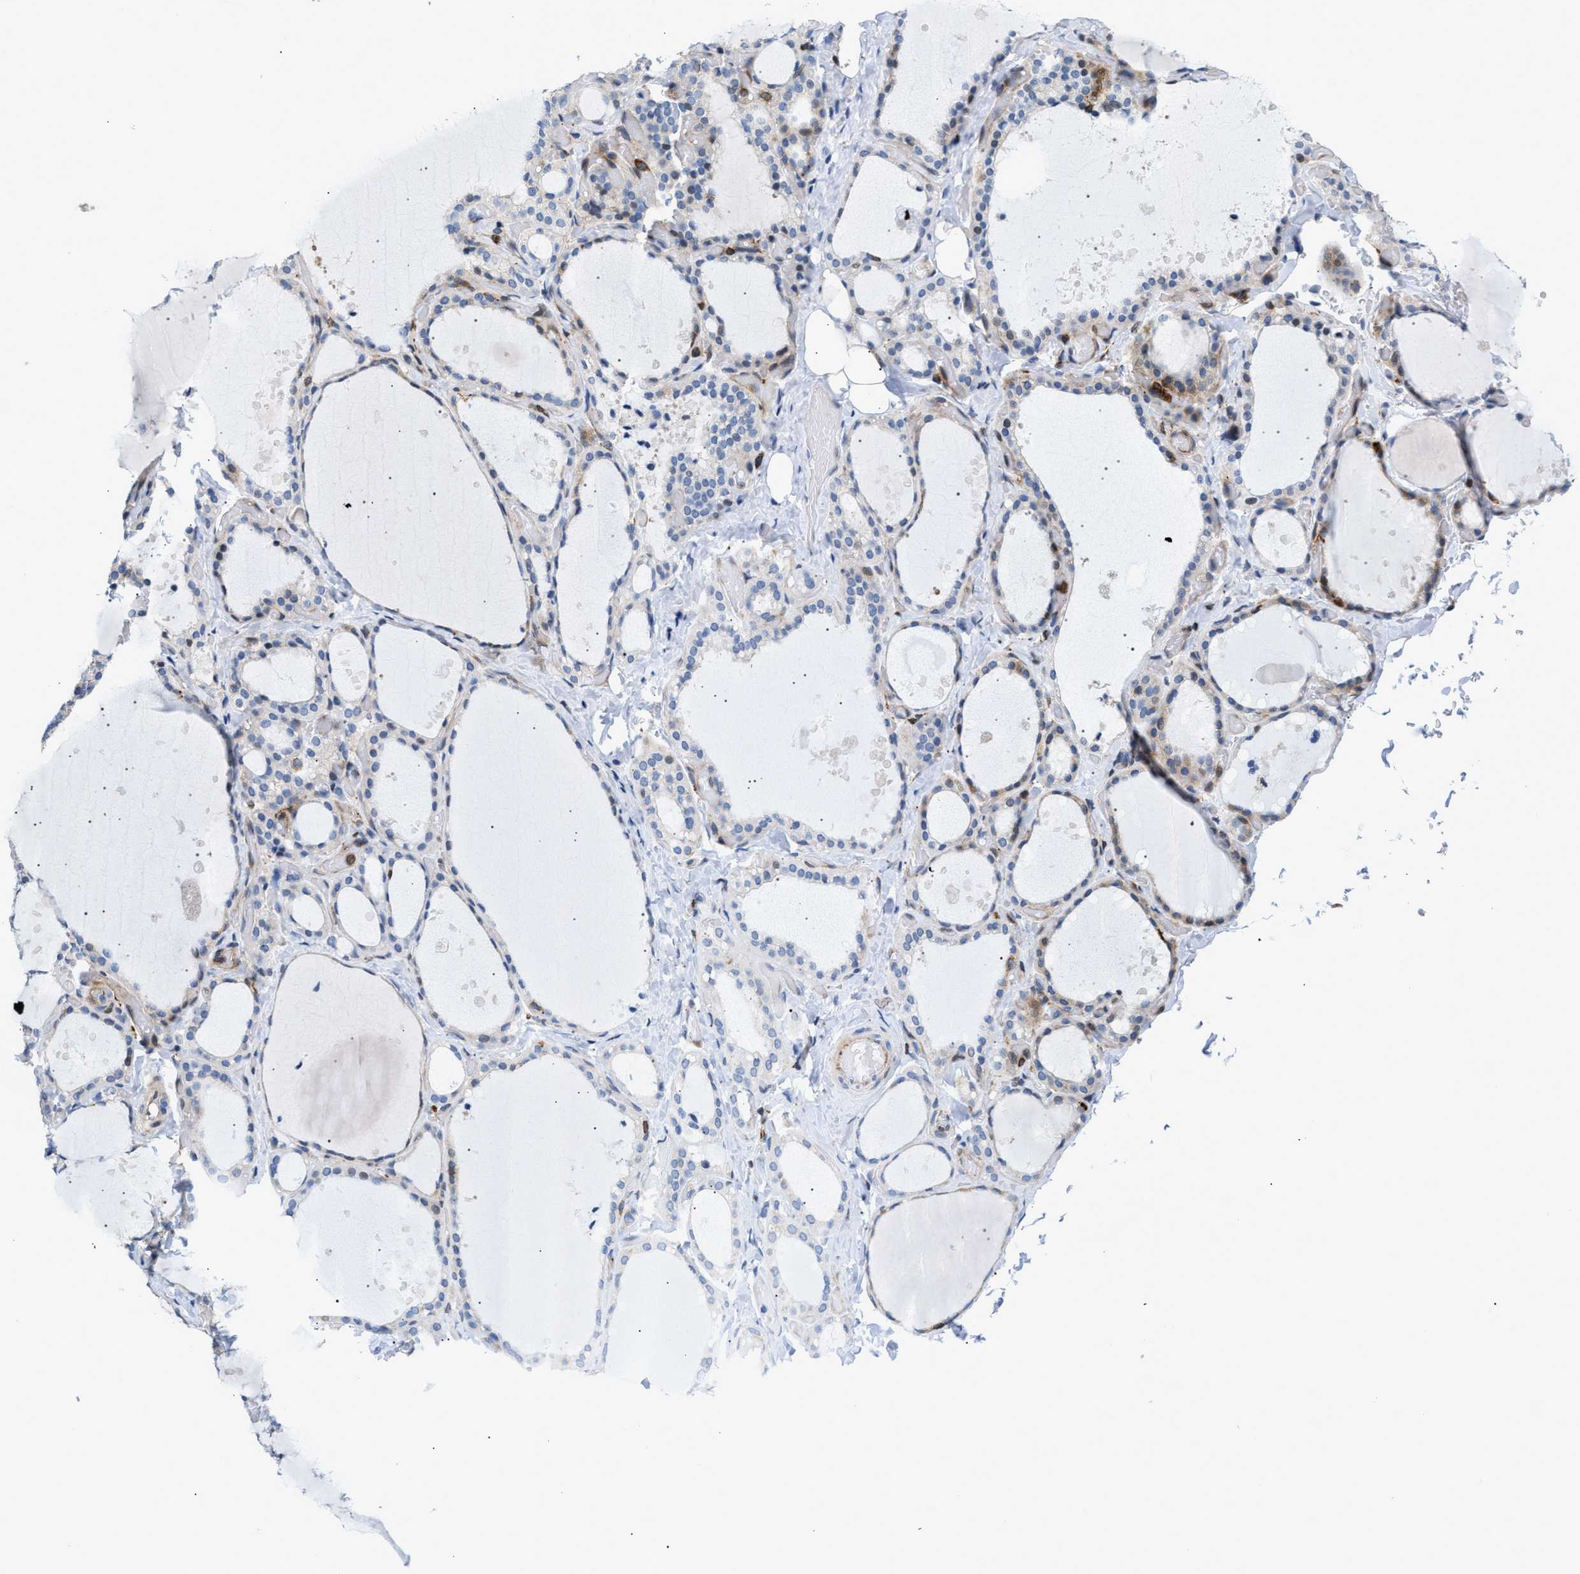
{"staining": {"intensity": "moderate", "quantity": "<25%", "location": "cytoplasmic/membranous"}, "tissue": "thyroid gland", "cell_type": "Glandular cells", "image_type": "normal", "snomed": [{"axis": "morphology", "description": "Normal tissue, NOS"}, {"axis": "topography", "description": "Thyroid gland"}], "caption": "High-power microscopy captured an IHC image of benign thyroid gland, revealing moderate cytoplasmic/membranous positivity in about <25% of glandular cells.", "gene": "ATP9A", "patient": {"sex": "female", "age": 44}}